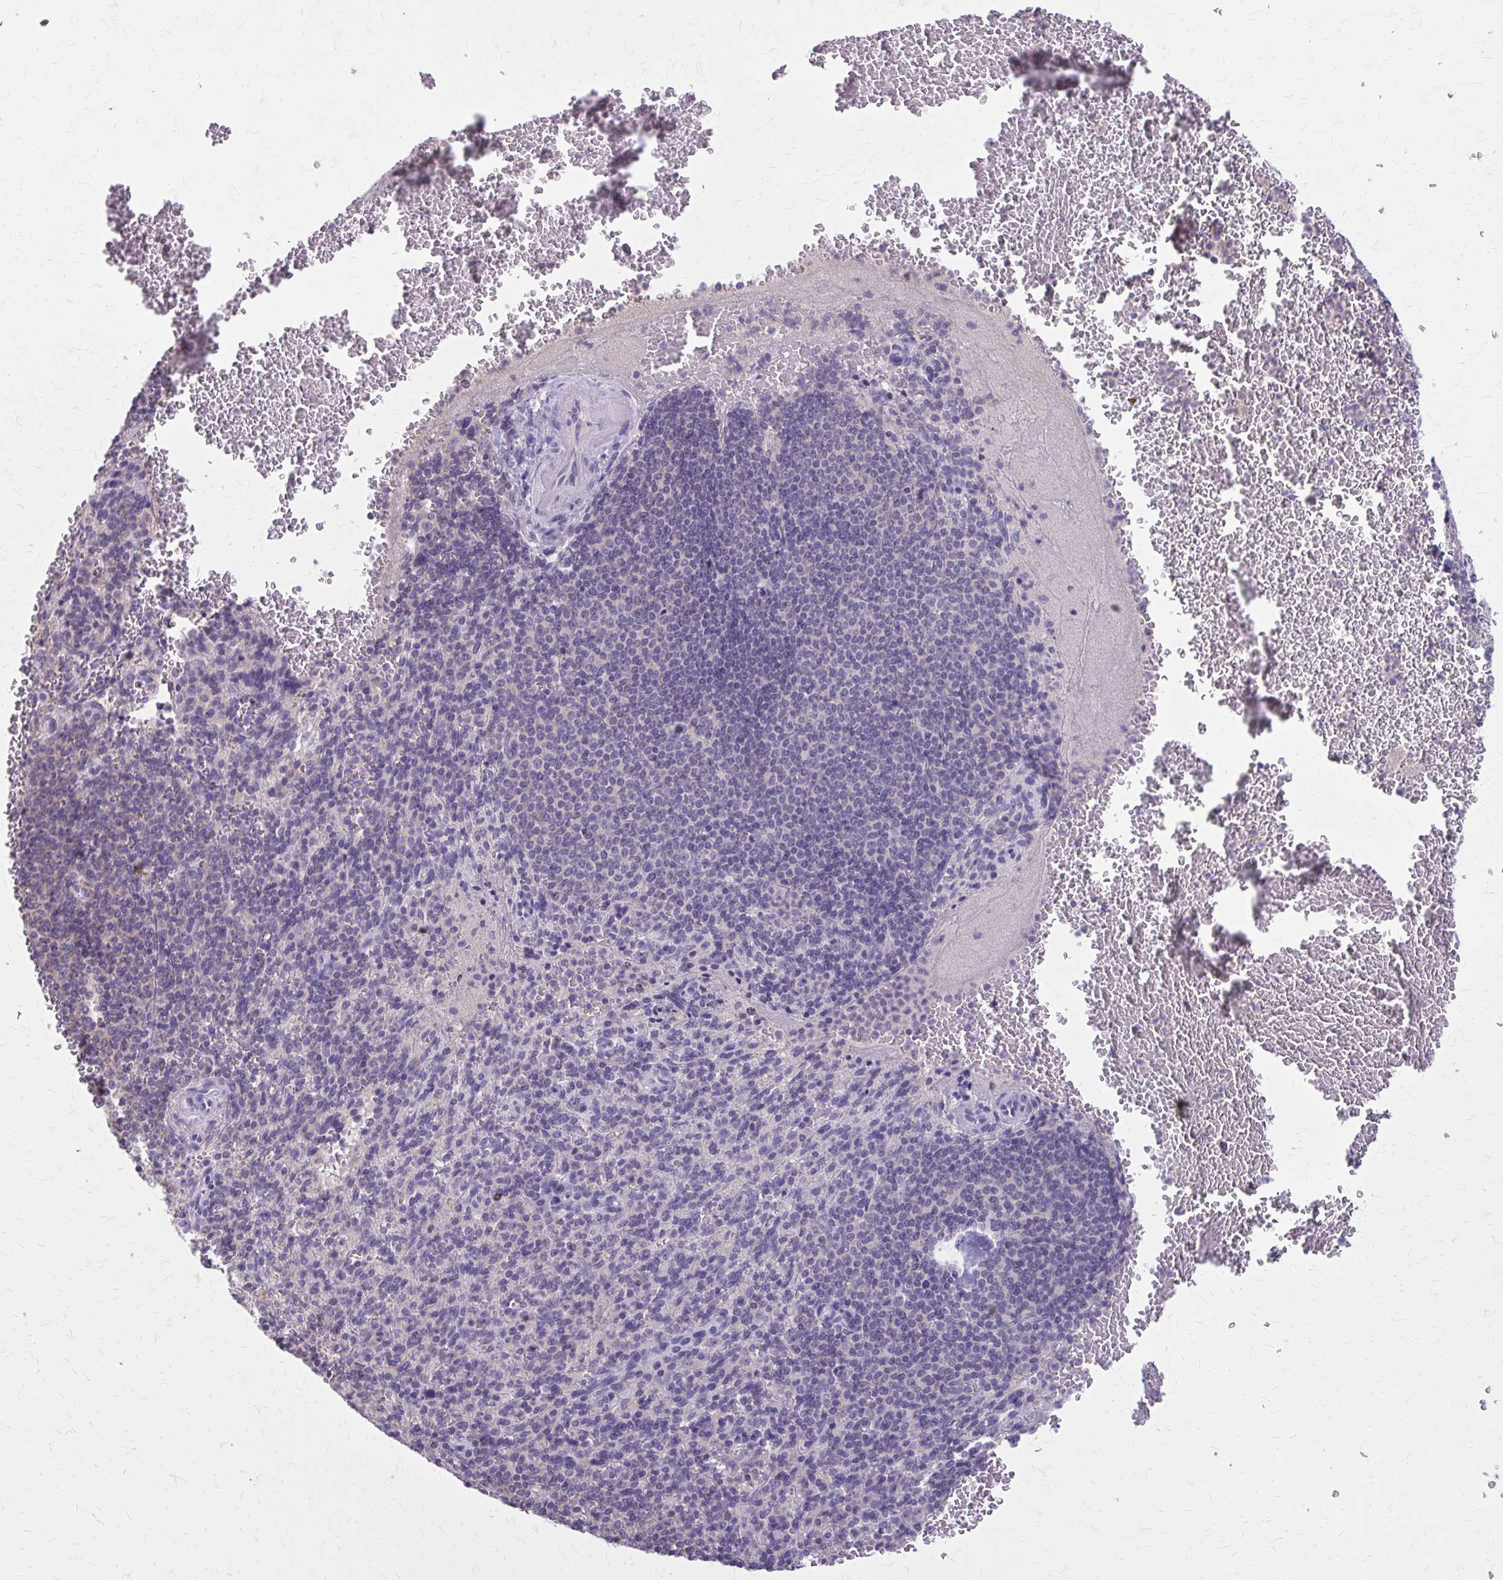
{"staining": {"intensity": "negative", "quantity": "none", "location": "none"}, "tissue": "spleen", "cell_type": "Cells in red pulp", "image_type": "normal", "snomed": [{"axis": "morphology", "description": "Normal tissue, NOS"}, {"axis": "topography", "description": "Spleen"}], "caption": "Immunohistochemistry of unremarkable human spleen displays no positivity in cells in red pulp.", "gene": "OR4A47", "patient": {"sex": "female", "age": 74}}